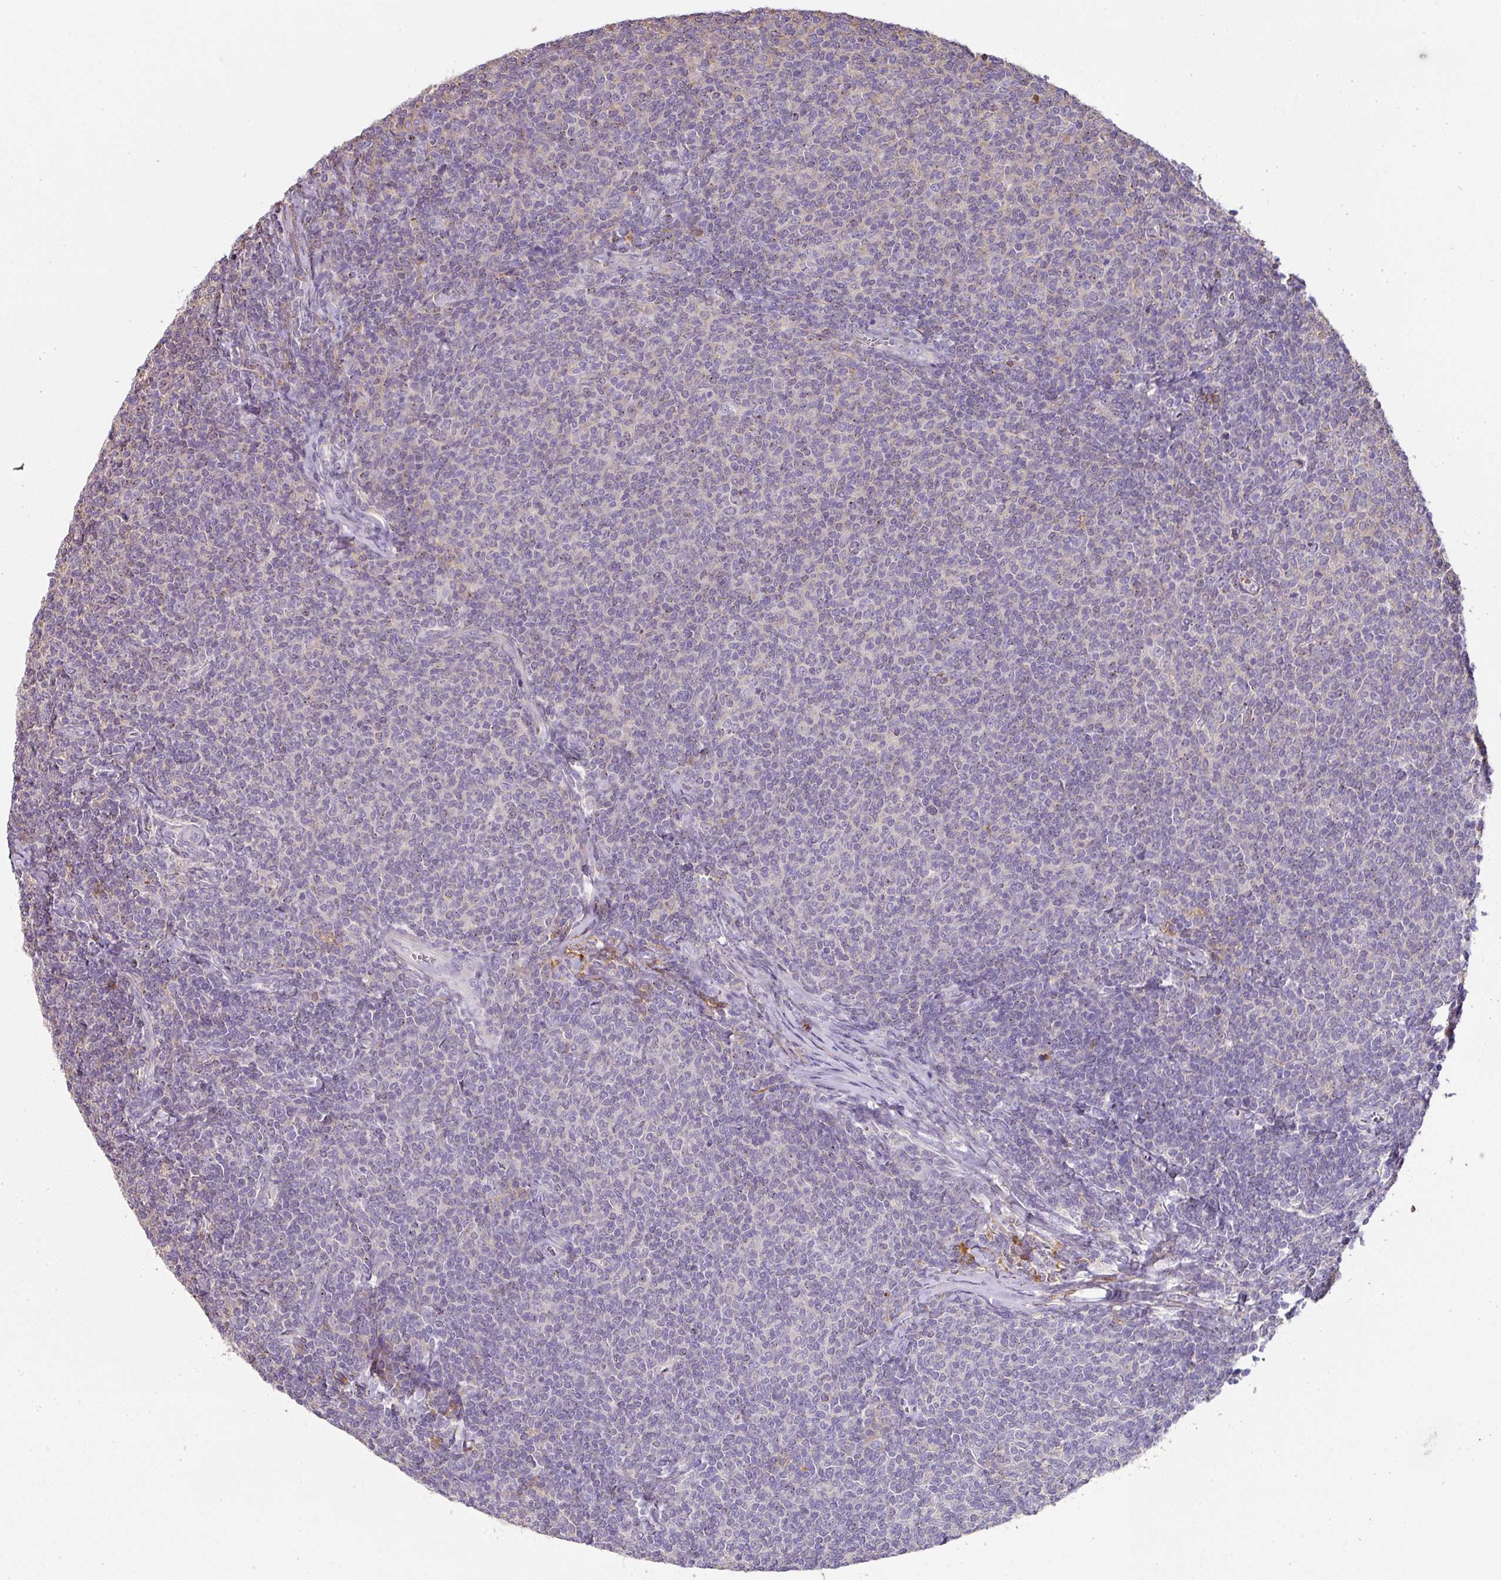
{"staining": {"intensity": "negative", "quantity": "none", "location": "none"}, "tissue": "lymphoma", "cell_type": "Tumor cells", "image_type": "cancer", "snomed": [{"axis": "morphology", "description": "Malignant lymphoma, non-Hodgkin's type, Low grade"}, {"axis": "topography", "description": "Lymph node"}], "caption": "A high-resolution micrograph shows immunohistochemistry staining of lymphoma, which demonstrates no significant staining in tumor cells.", "gene": "CCZ1", "patient": {"sex": "male", "age": 52}}